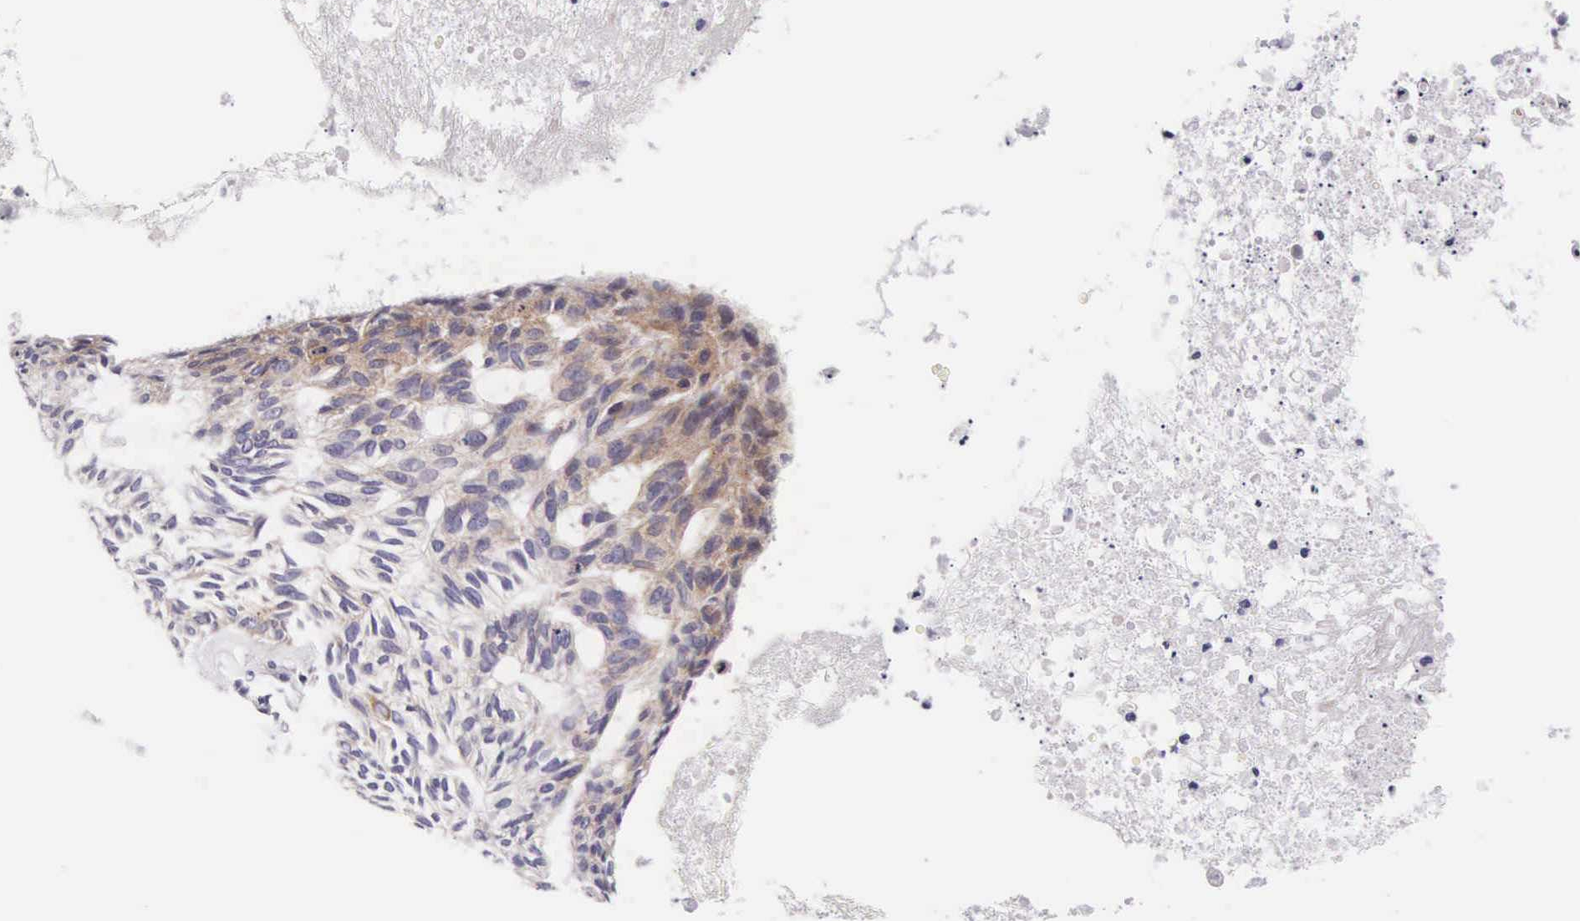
{"staining": {"intensity": "weak", "quantity": "<25%", "location": "cytoplasmic/membranous"}, "tissue": "skin cancer", "cell_type": "Tumor cells", "image_type": "cancer", "snomed": [{"axis": "morphology", "description": "Basal cell carcinoma"}, {"axis": "topography", "description": "Skin"}], "caption": "Immunohistochemistry (IHC) histopathology image of human skin basal cell carcinoma stained for a protein (brown), which shows no expression in tumor cells. (DAB immunohistochemistry with hematoxylin counter stain).", "gene": "UPRT", "patient": {"sex": "male", "age": 75}}